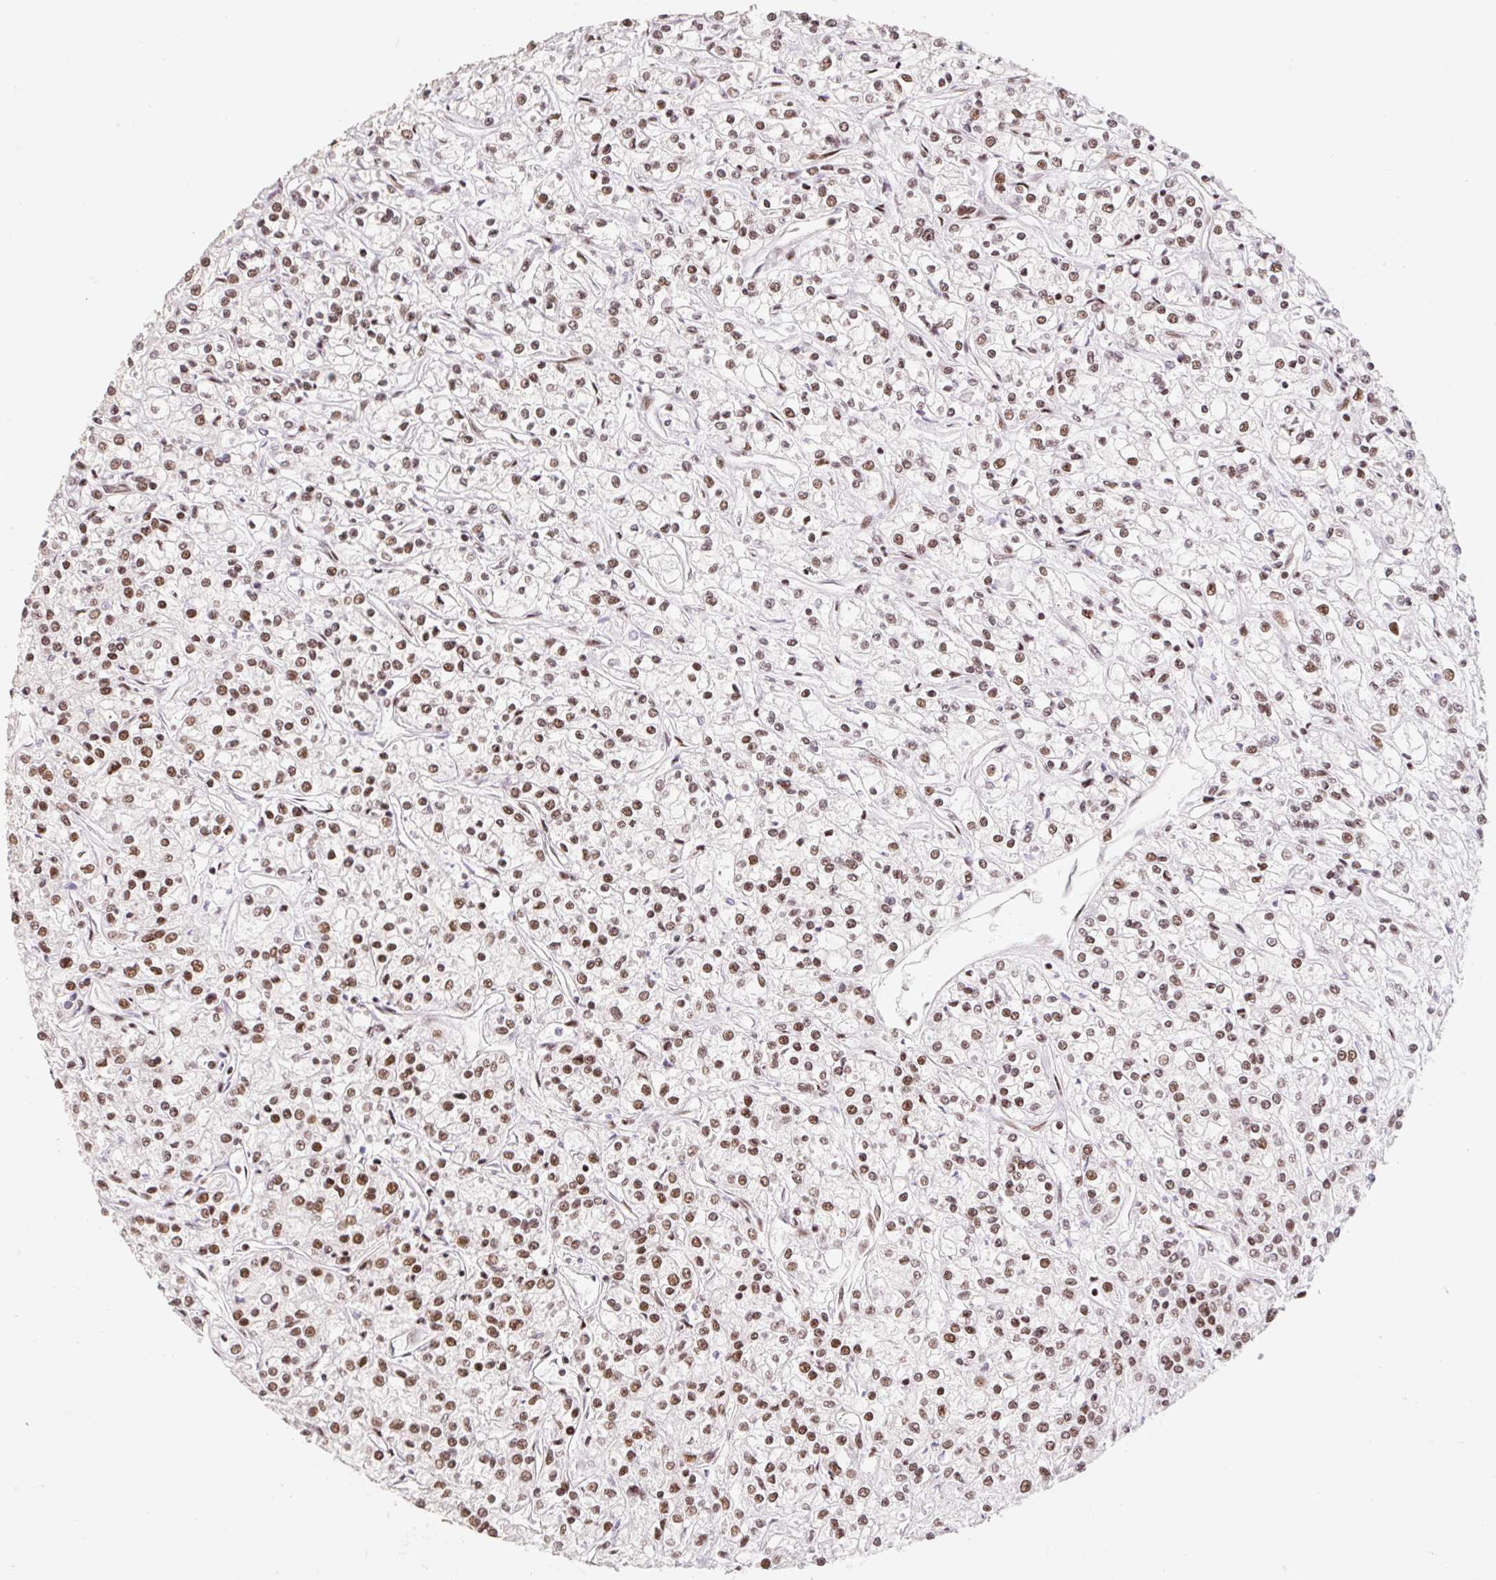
{"staining": {"intensity": "moderate", "quantity": ">75%", "location": "nuclear"}, "tissue": "renal cancer", "cell_type": "Tumor cells", "image_type": "cancer", "snomed": [{"axis": "morphology", "description": "Adenocarcinoma, NOS"}, {"axis": "topography", "description": "Kidney"}], "caption": "A histopathology image showing moderate nuclear expression in about >75% of tumor cells in renal cancer, as visualized by brown immunohistochemical staining.", "gene": "SRSF10", "patient": {"sex": "female", "age": 59}}